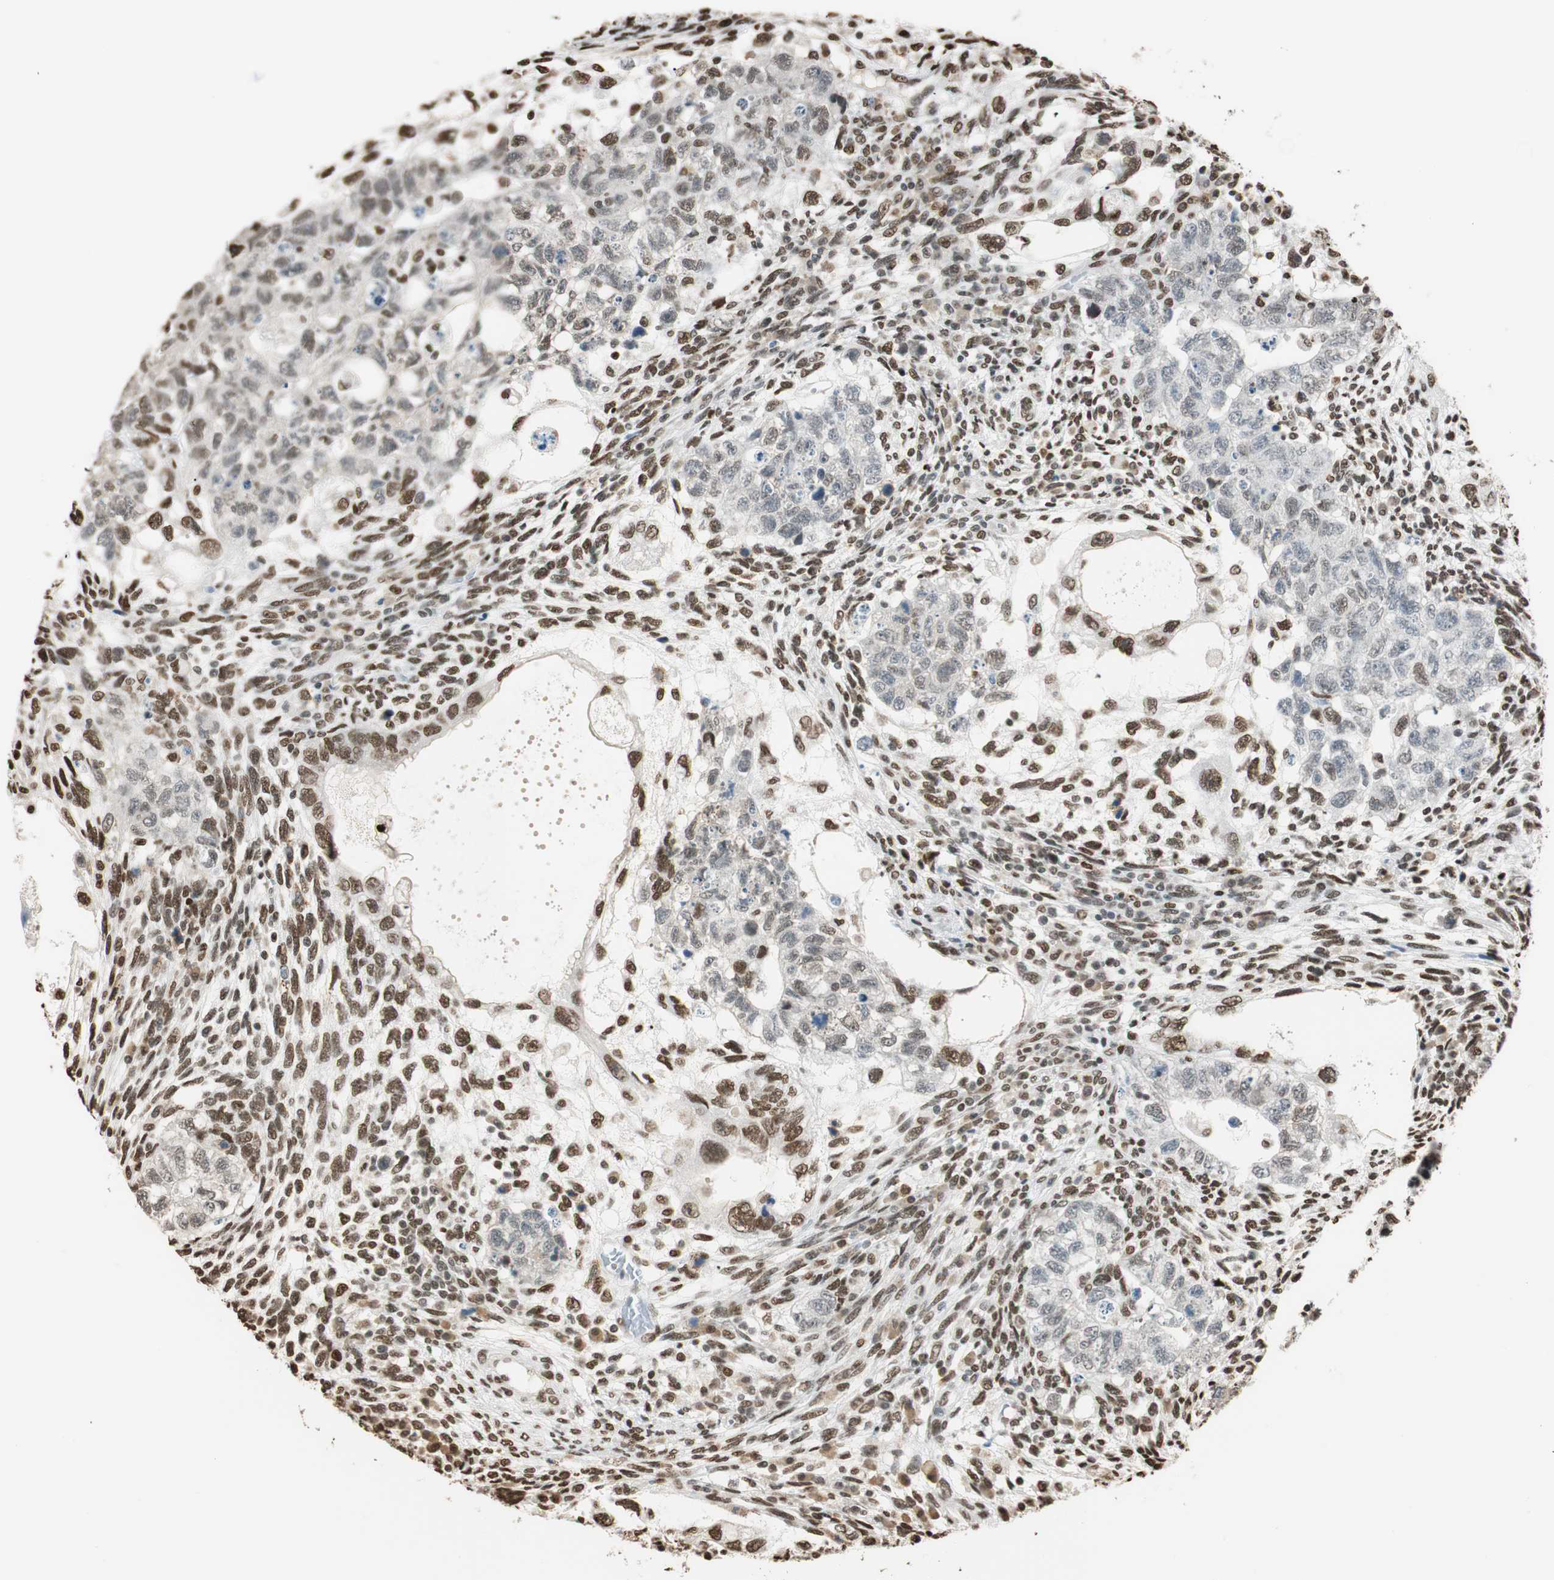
{"staining": {"intensity": "moderate", "quantity": "<25%", "location": "nuclear"}, "tissue": "testis cancer", "cell_type": "Tumor cells", "image_type": "cancer", "snomed": [{"axis": "morphology", "description": "Normal tissue, NOS"}, {"axis": "morphology", "description": "Carcinoma, Embryonal, NOS"}, {"axis": "topography", "description": "Testis"}], "caption": "Testis cancer stained for a protein (brown) displays moderate nuclear positive expression in about <25% of tumor cells.", "gene": "FANCG", "patient": {"sex": "male", "age": 36}}